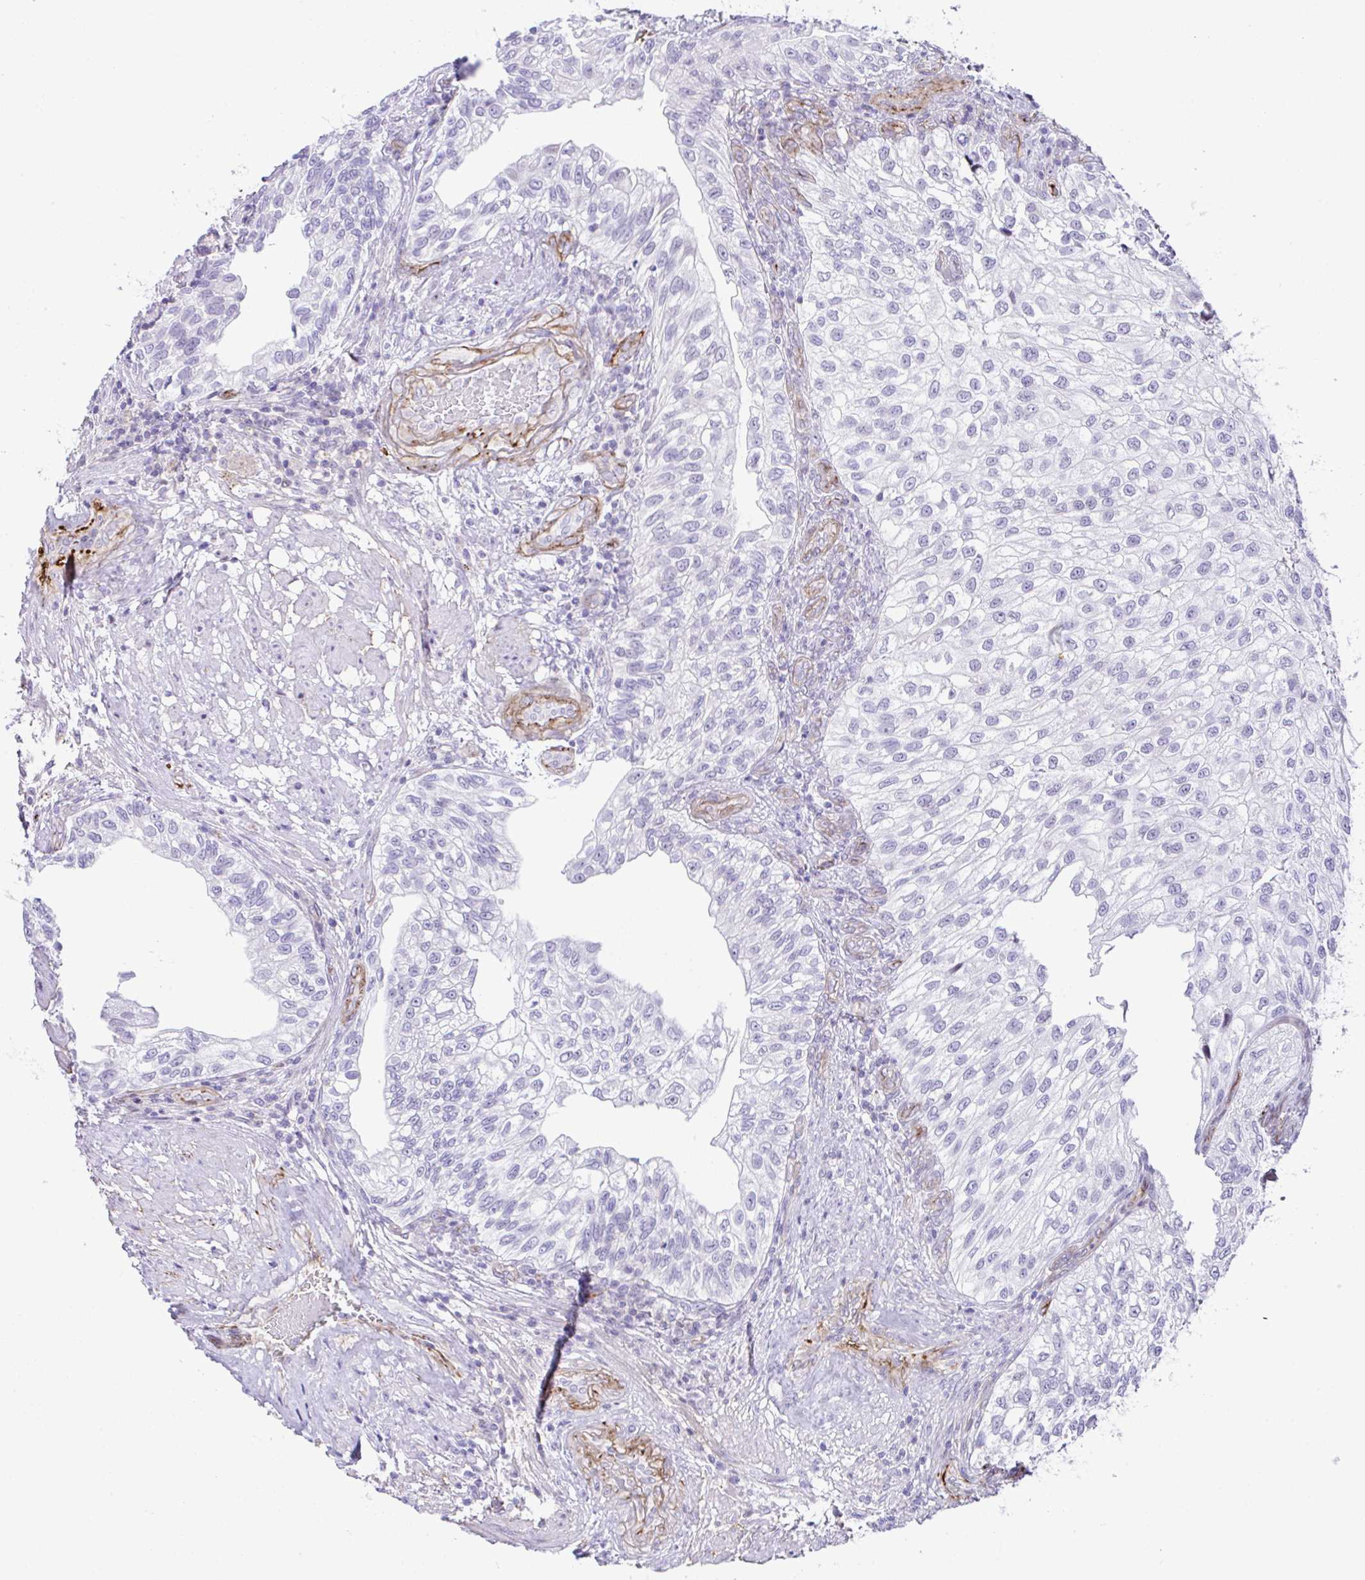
{"staining": {"intensity": "negative", "quantity": "none", "location": "none"}, "tissue": "urothelial cancer", "cell_type": "Tumor cells", "image_type": "cancer", "snomed": [{"axis": "morphology", "description": "Urothelial carcinoma, NOS"}, {"axis": "topography", "description": "Urinary bladder"}], "caption": "Immunohistochemistry of urothelial cancer shows no positivity in tumor cells.", "gene": "FBXO34", "patient": {"sex": "male", "age": 87}}